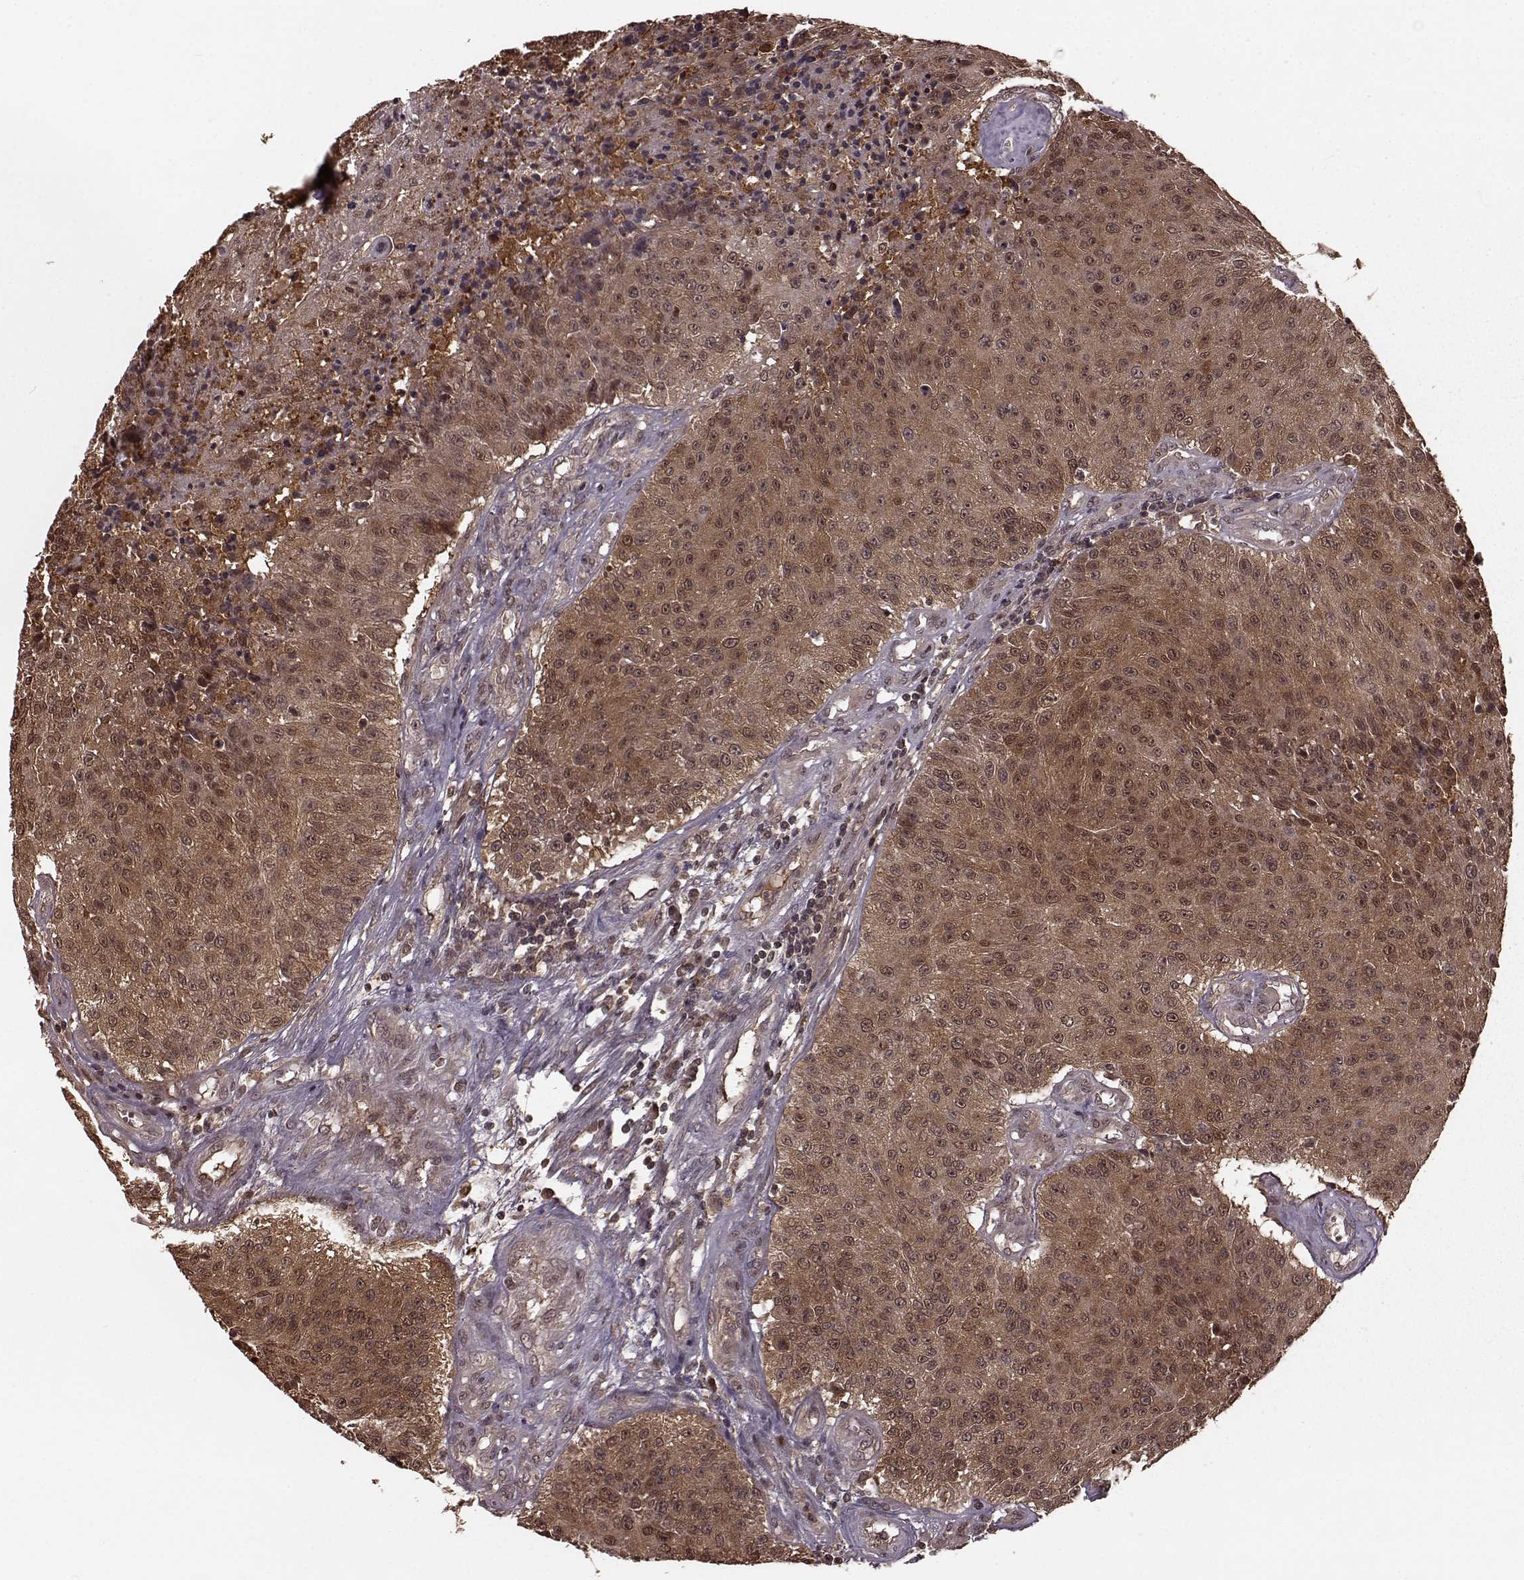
{"staining": {"intensity": "moderate", "quantity": ">75%", "location": "cytoplasmic/membranous,nuclear"}, "tissue": "urothelial cancer", "cell_type": "Tumor cells", "image_type": "cancer", "snomed": [{"axis": "morphology", "description": "Urothelial carcinoma, NOS"}, {"axis": "topography", "description": "Urinary bladder"}], "caption": "Protein expression analysis of human urothelial cancer reveals moderate cytoplasmic/membranous and nuclear positivity in about >75% of tumor cells. (DAB = brown stain, brightfield microscopy at high magnification).", "gene": "GSS", "patient": {"sex": "male", "age": 55}}